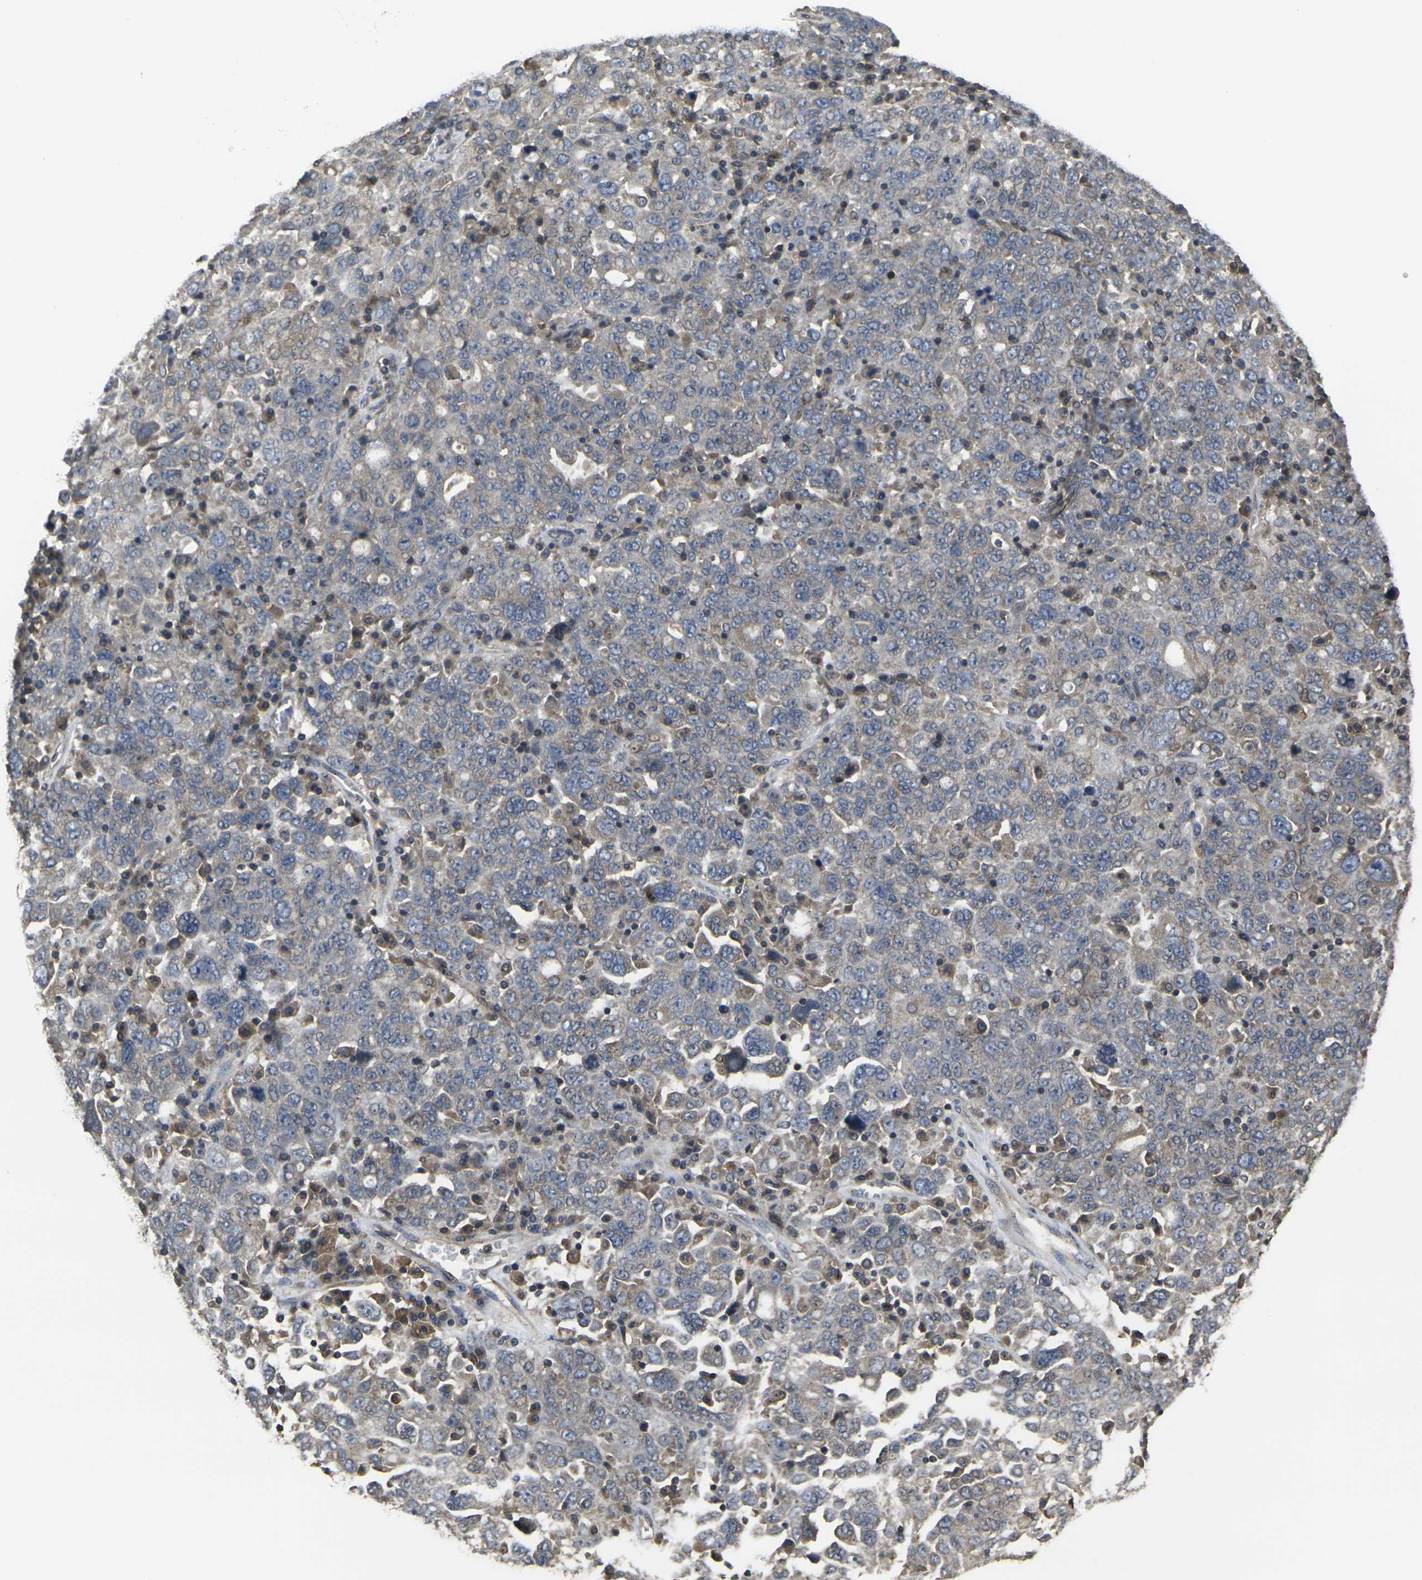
{"staining": {"intensity": "weak", "quantity": ">75%", "location": "cytoplasmic/membranous"}, "tissue": "ovarian cancer", "cell_type": "Tumor cells", "image_type": "cancer", "snomed": [{"axis": "morphology", "description": "Carcinoma, endometroid"}, {"axis": "topography", "description": "Ovary"}], "caption": "A brown stain labels weak cytoplasmic/membranous positivity of a protein in human endometroid carcinoma (ovarian) tumor cells.", "gene": "PRKACB", "patient": {"sex": "female", "age": 62}}